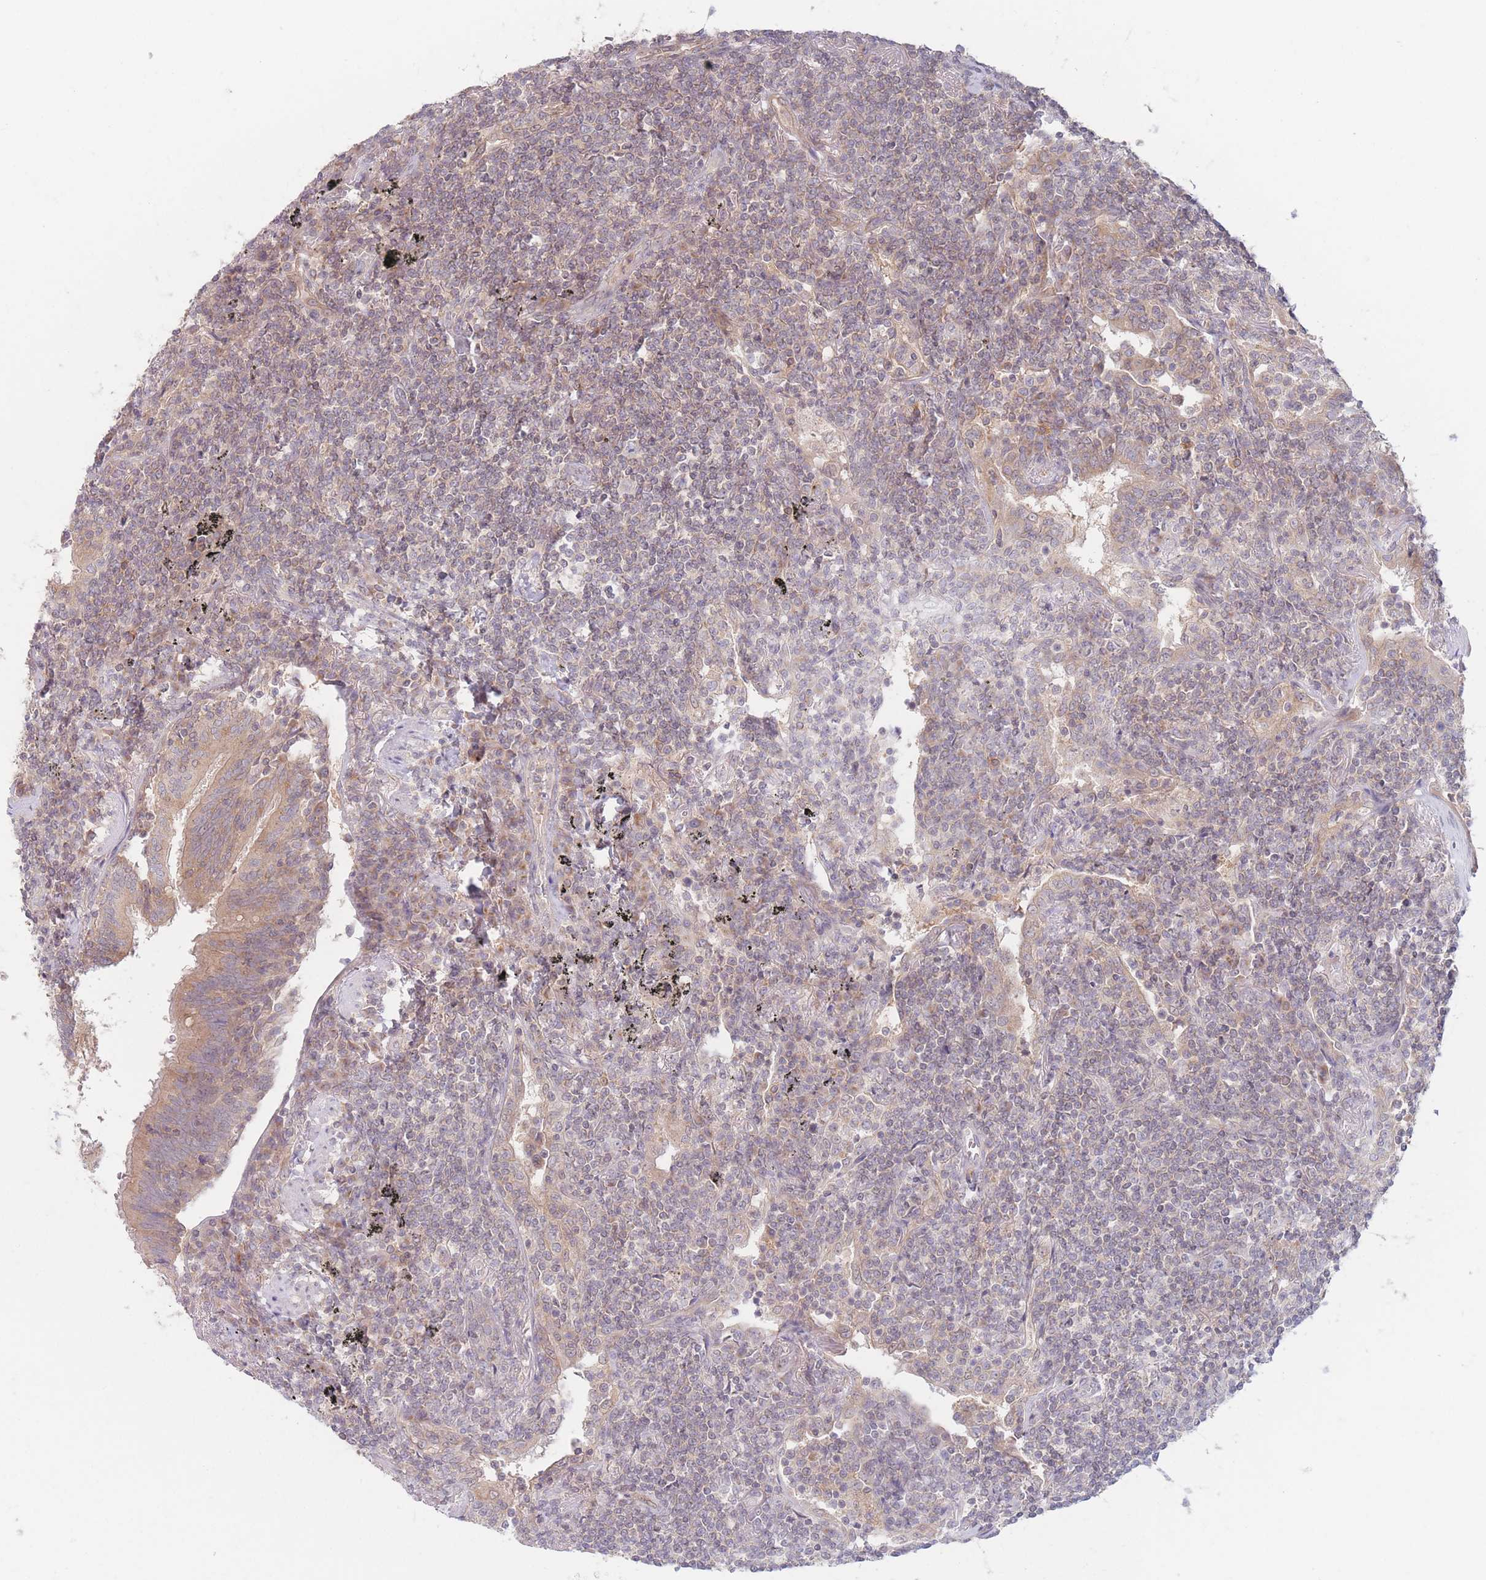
{"staining": {"intensity": "weak", "quantity": "<25%", "location": "cytoplasmic/membranous"}, "tissue": "lymphoma", "cell_type": "Tumor cells", "image_type": "cancer", "snomed": [{"axis": "morphology", "description": "Malignant lymphoma, non-Hodgkin's type, Low grade"}, {"axis": "topography", "description": "Lung"}], "caption": "Tumor cells show no significant expression in low-grade malignant lymphoma, non-Hodgkin's type.", "gene": "PPM1A", "patient": {"sex": "female", "age": 71}}